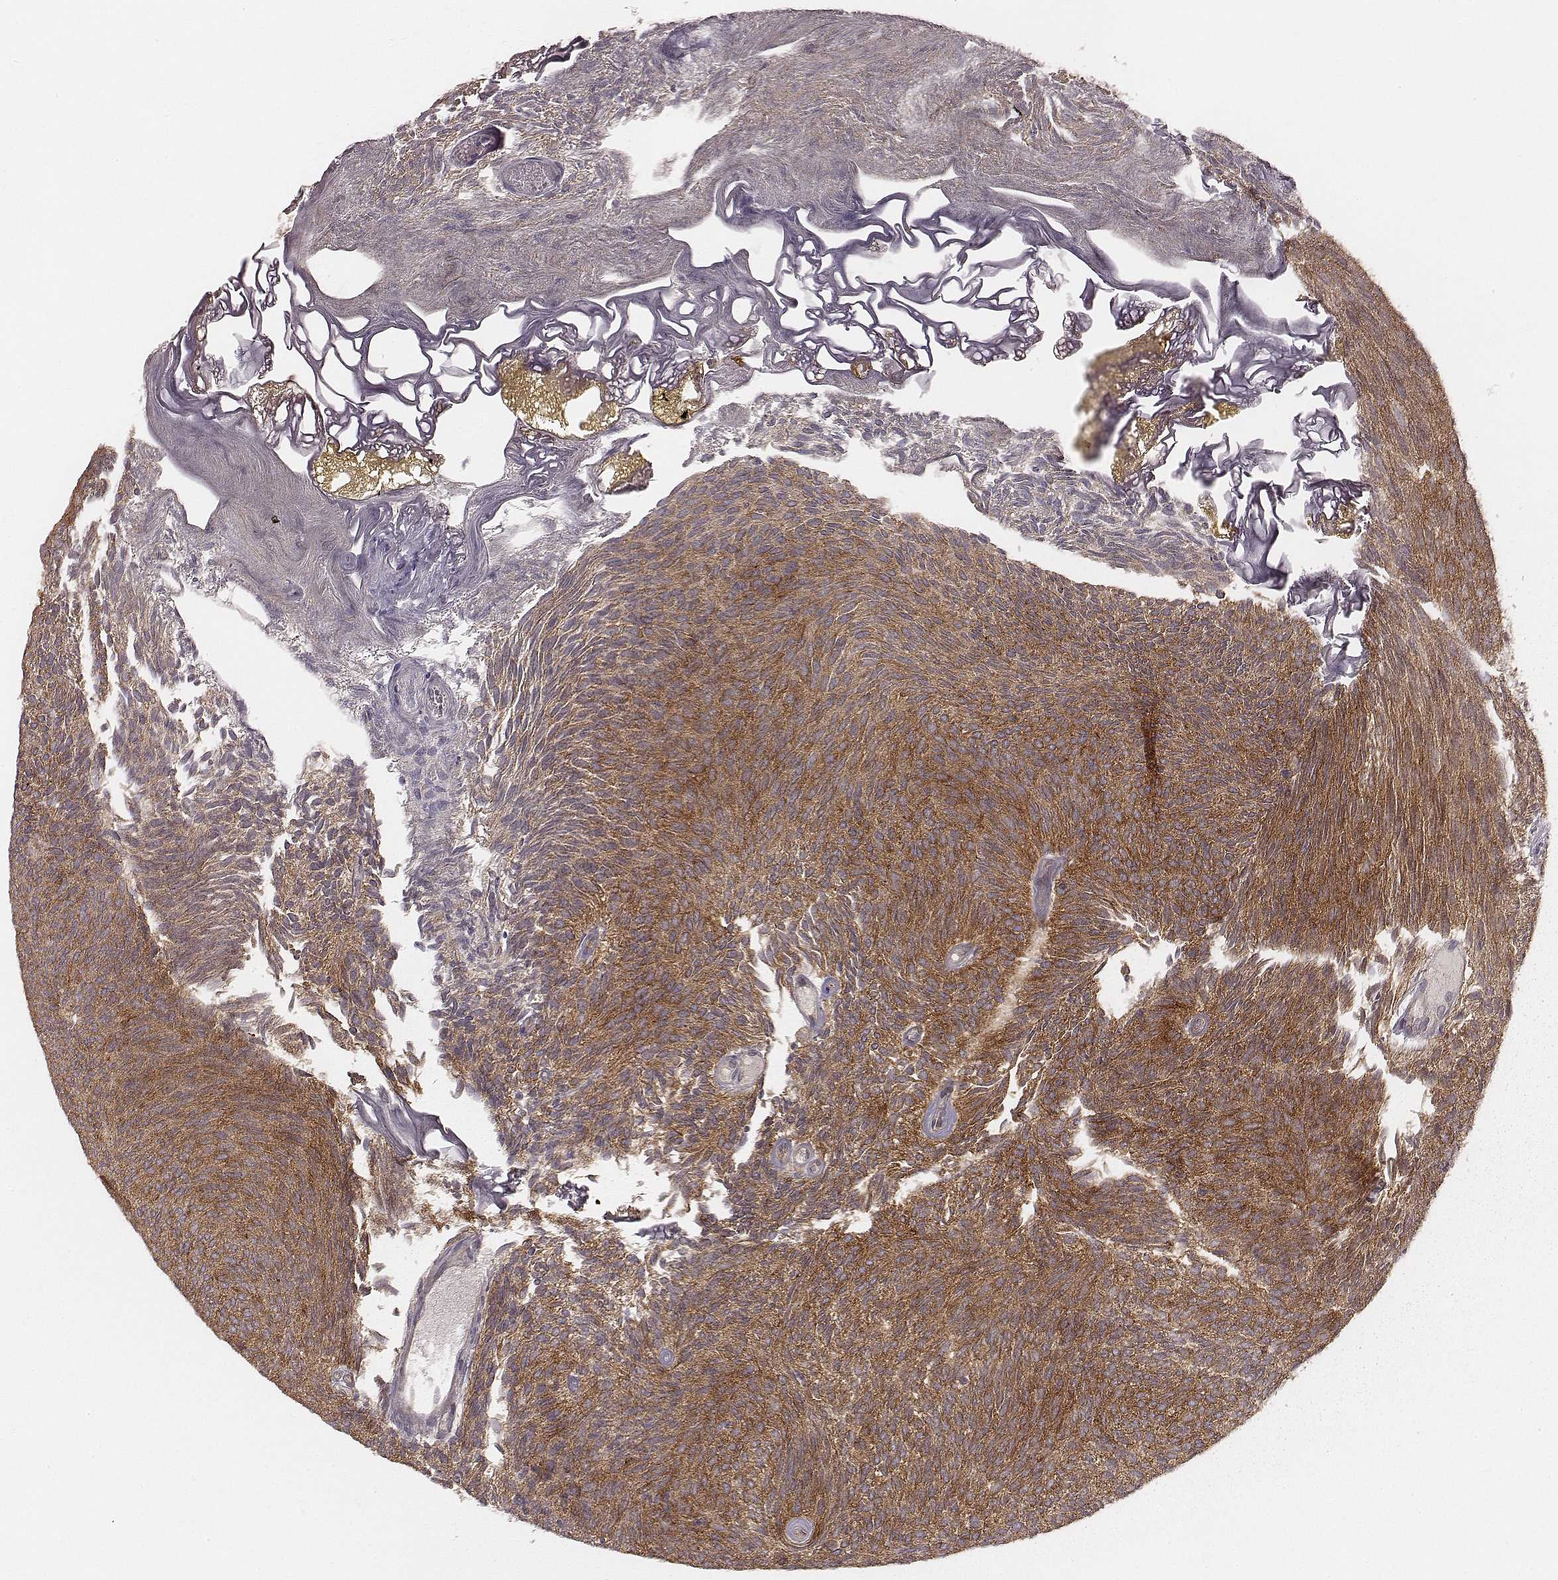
{"staining": {"intensity": "strong", "quantity": ">75%", "location": "cytoplasmic/membranous"}, "tissue": "urothelial cancer", "cell_type": "Tumor cells", "image_type": "cancer", "snomed": [{"axis": "morphology", "description": "Urothelial carcinoma, Low grade"}, {"axis": "topography", "description": "Urinary bladder"}], "caption": "Brown immunohistochemical staining in urothelial cancer demonstrates strong cytoplasmic/membranous expression in approximately >75% of tumor cells.", "gene": "VPS26A", "patient": {"sex": "male", "age": 77}}